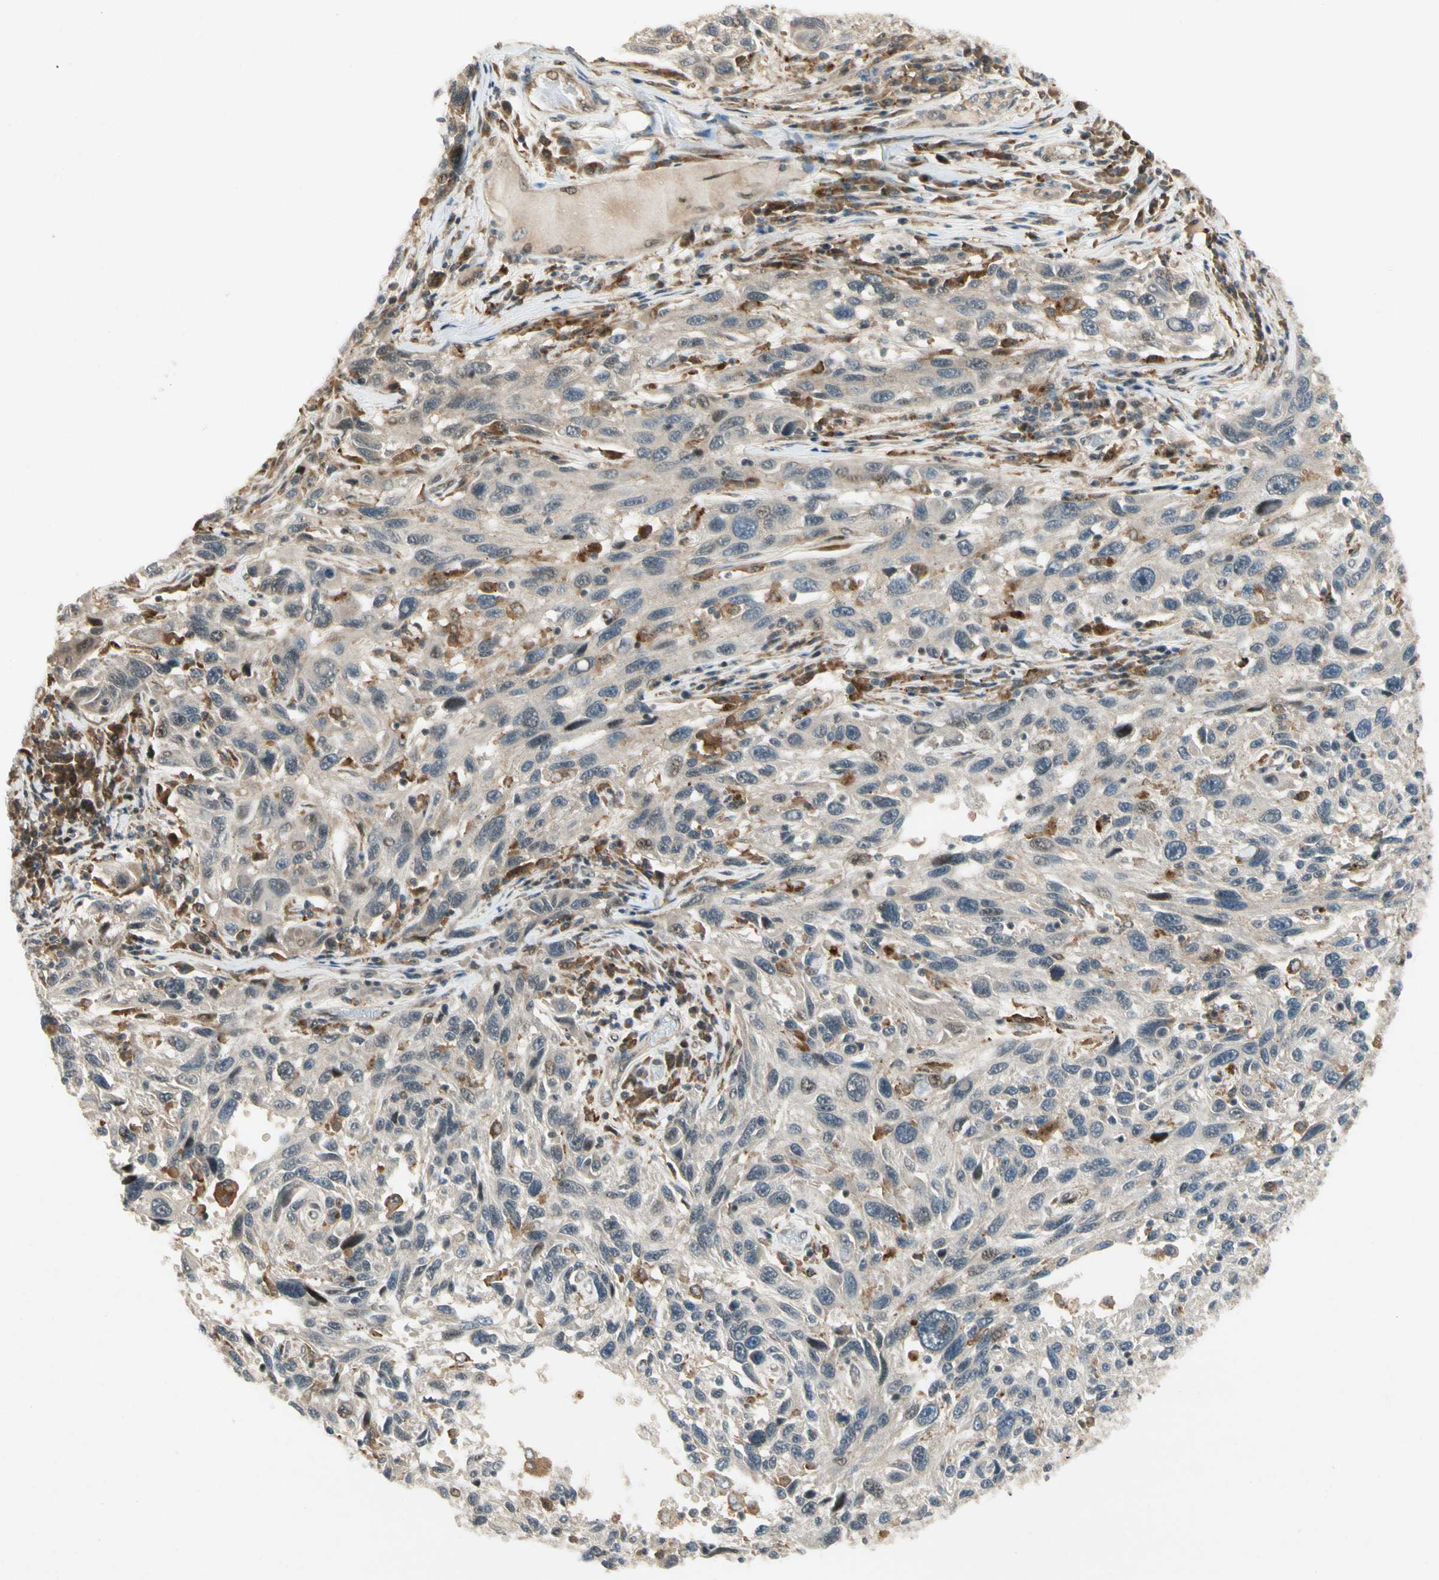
{"staining": {"intensity": "negative", "quantity": "none", "location": "none"}, "tissue": "melanoma", "cell_type": "Tumor cells", "image_type": "cancer", "snomed": [{"axis": "morphology", "description": "Malignant melanoma, NOS"}, {"axis": "topography", "description": "Skin"}], "caption": "Immunohistochemistry of melanoma demonstrates no staining in tumor cells.", "gene": "FNDC3B", "patient": {"sex": "male", "age": 53}}